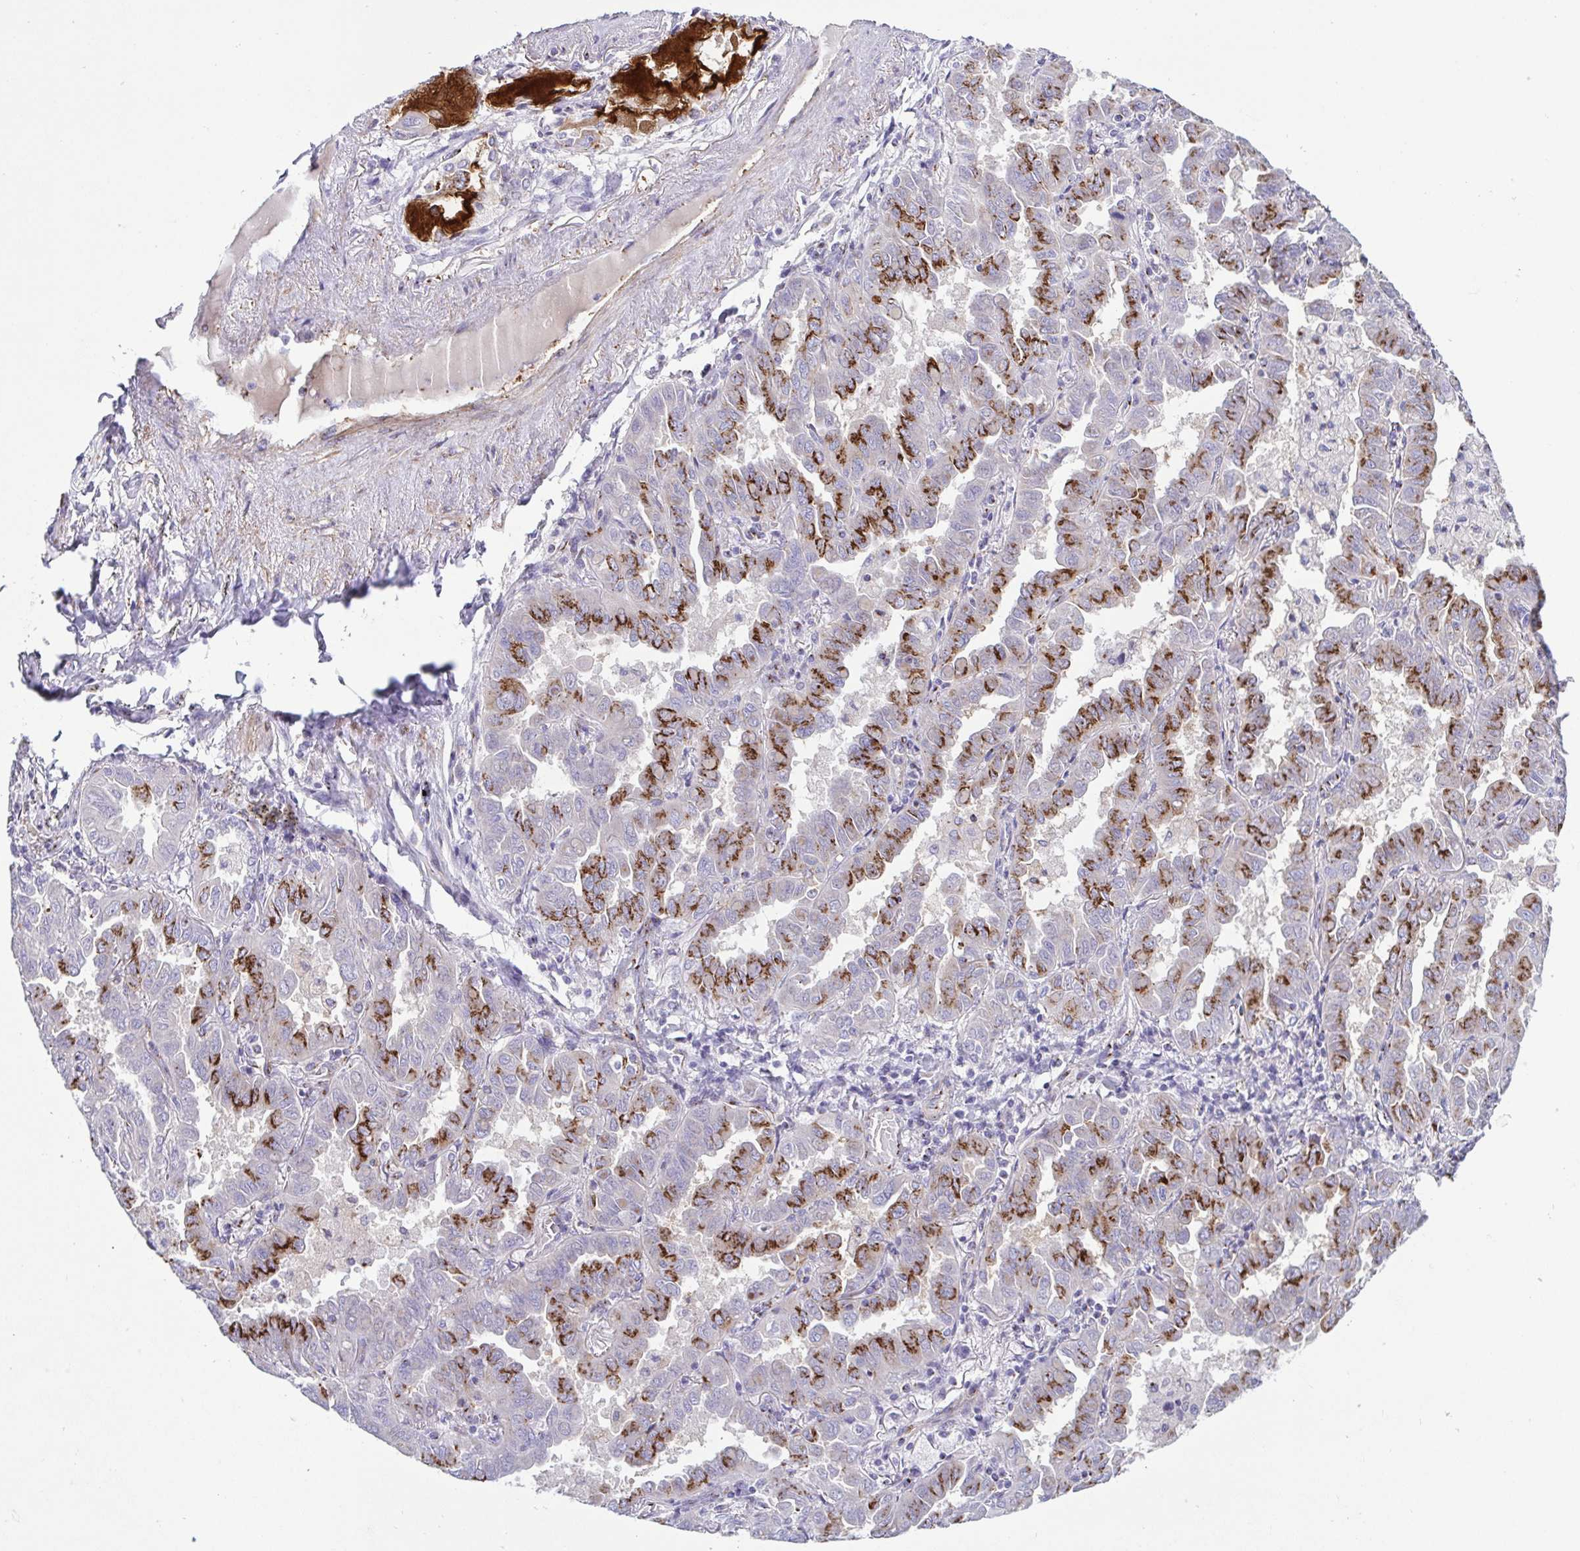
{"staining": {"intensity": "moderate", "quantity": "25%-75%", "location": "cytoplasmic/membranous"}, "tissue": "lung cancer", "cell_type": "Tumor cells", "image_type": "cancer", "snomed": [{"axis": "morphology", "description": "Adenocarcinoma, NOS"}, {"axis": "topography", "description": "Lung"}], "caption": "Immunohistochemical staining of human lung cancer (adenocarcinoma) reveals medium levels of moderate cytoplasmic/membranous protein expression in about 25%-75% of tumor cells.", "gene": "COL17A1", "patient": {"sex": "male", "age": 64}}